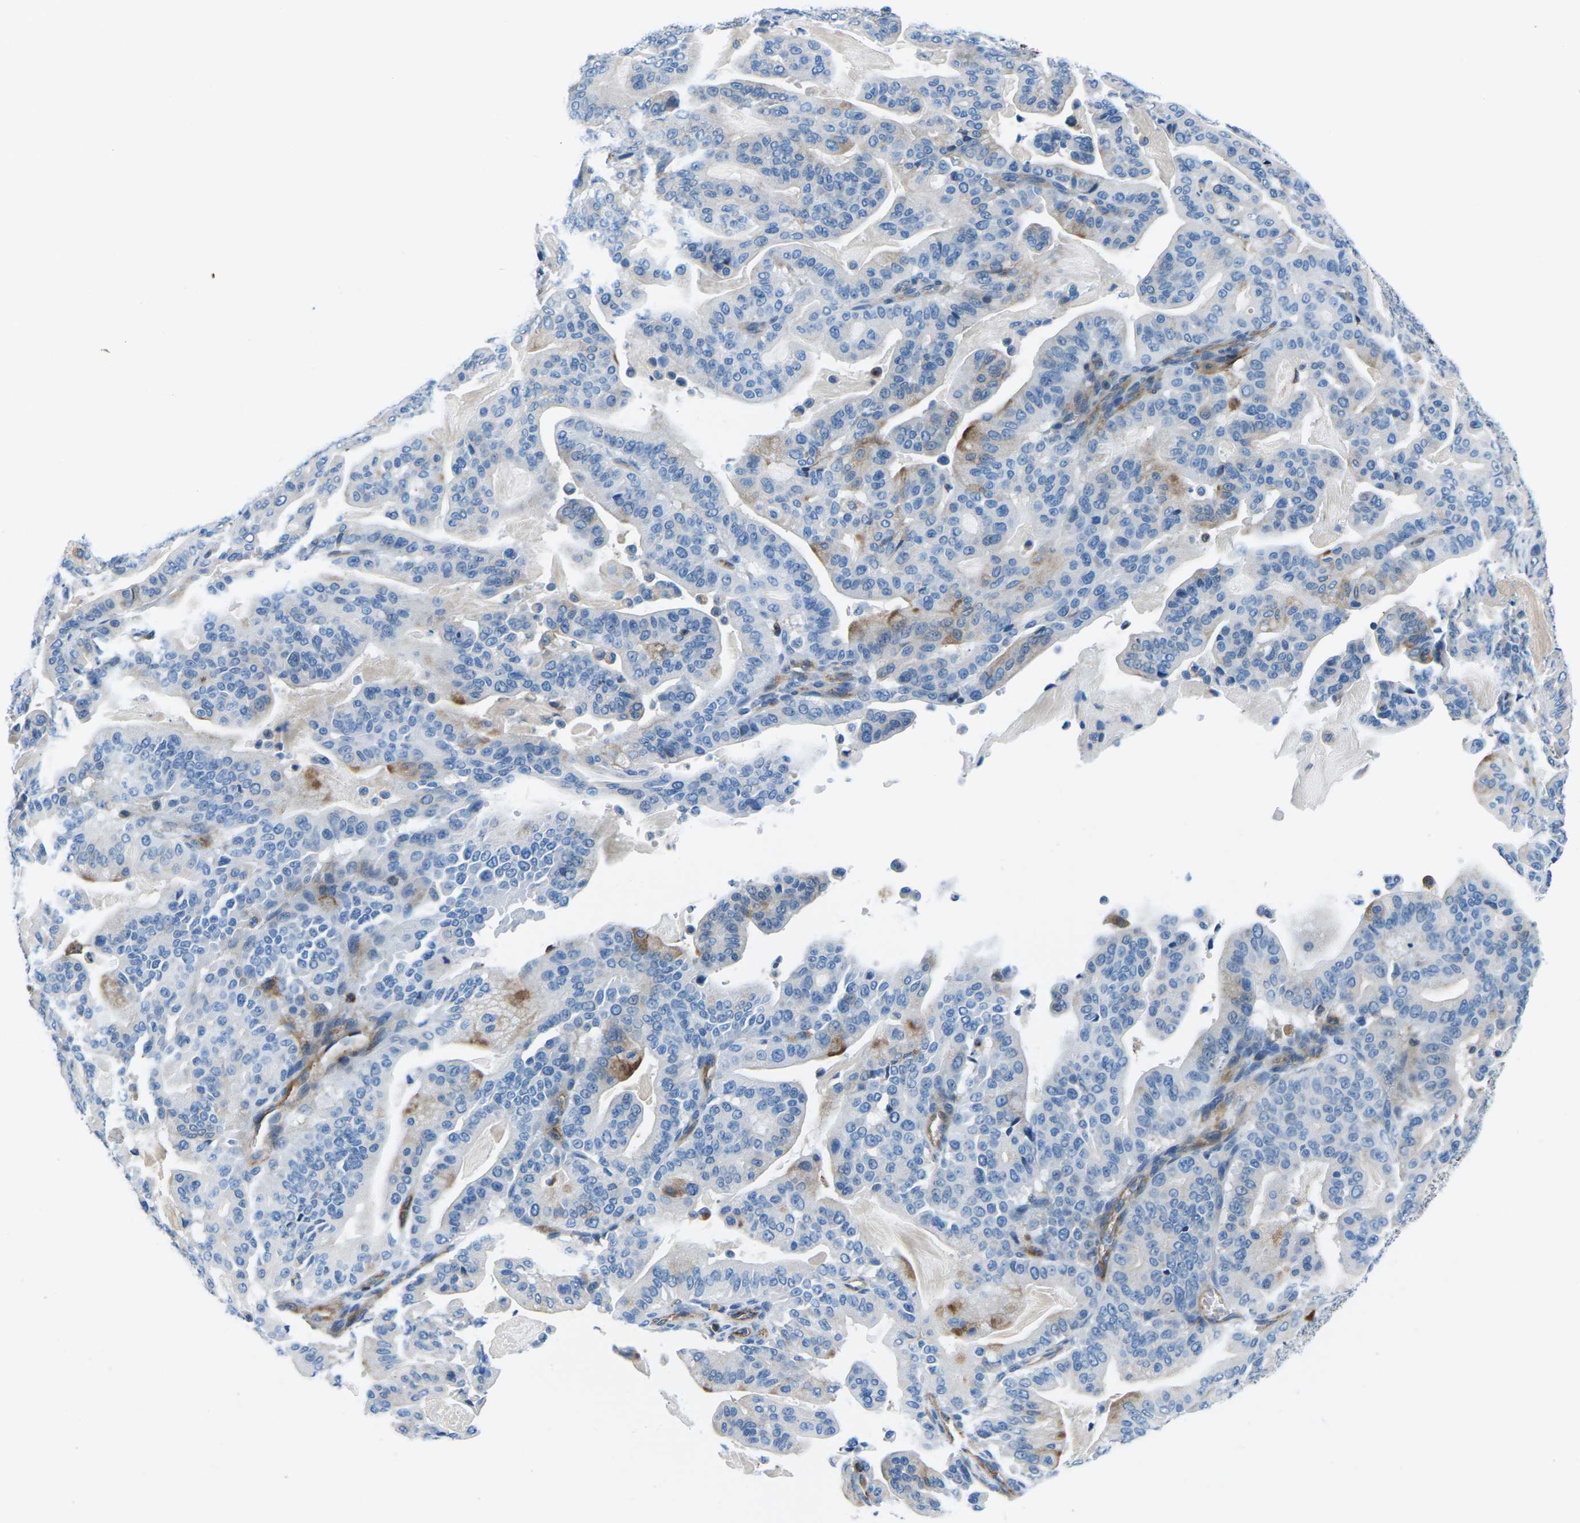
{"staining": {"intensity": "negative", "quantity": "none", "location": "none"}, "tissue": "pancreatic cancer", "cell_type": "Tumor cells", "image_type": "cancer", "snomed": [{"axis": "morphology", "description": "Adenocarcinoma, NOS"}, {"axis": "topography", "description": "Pancreas"}], "caption": "A high-resolution image shows IHC staining of pancreatic cancer, which exhibits no significant expression in tumor cells. Nuclei are stained in blue.", "gene": "SOCS4", "patient": {"sex": "male", "age": 63}}